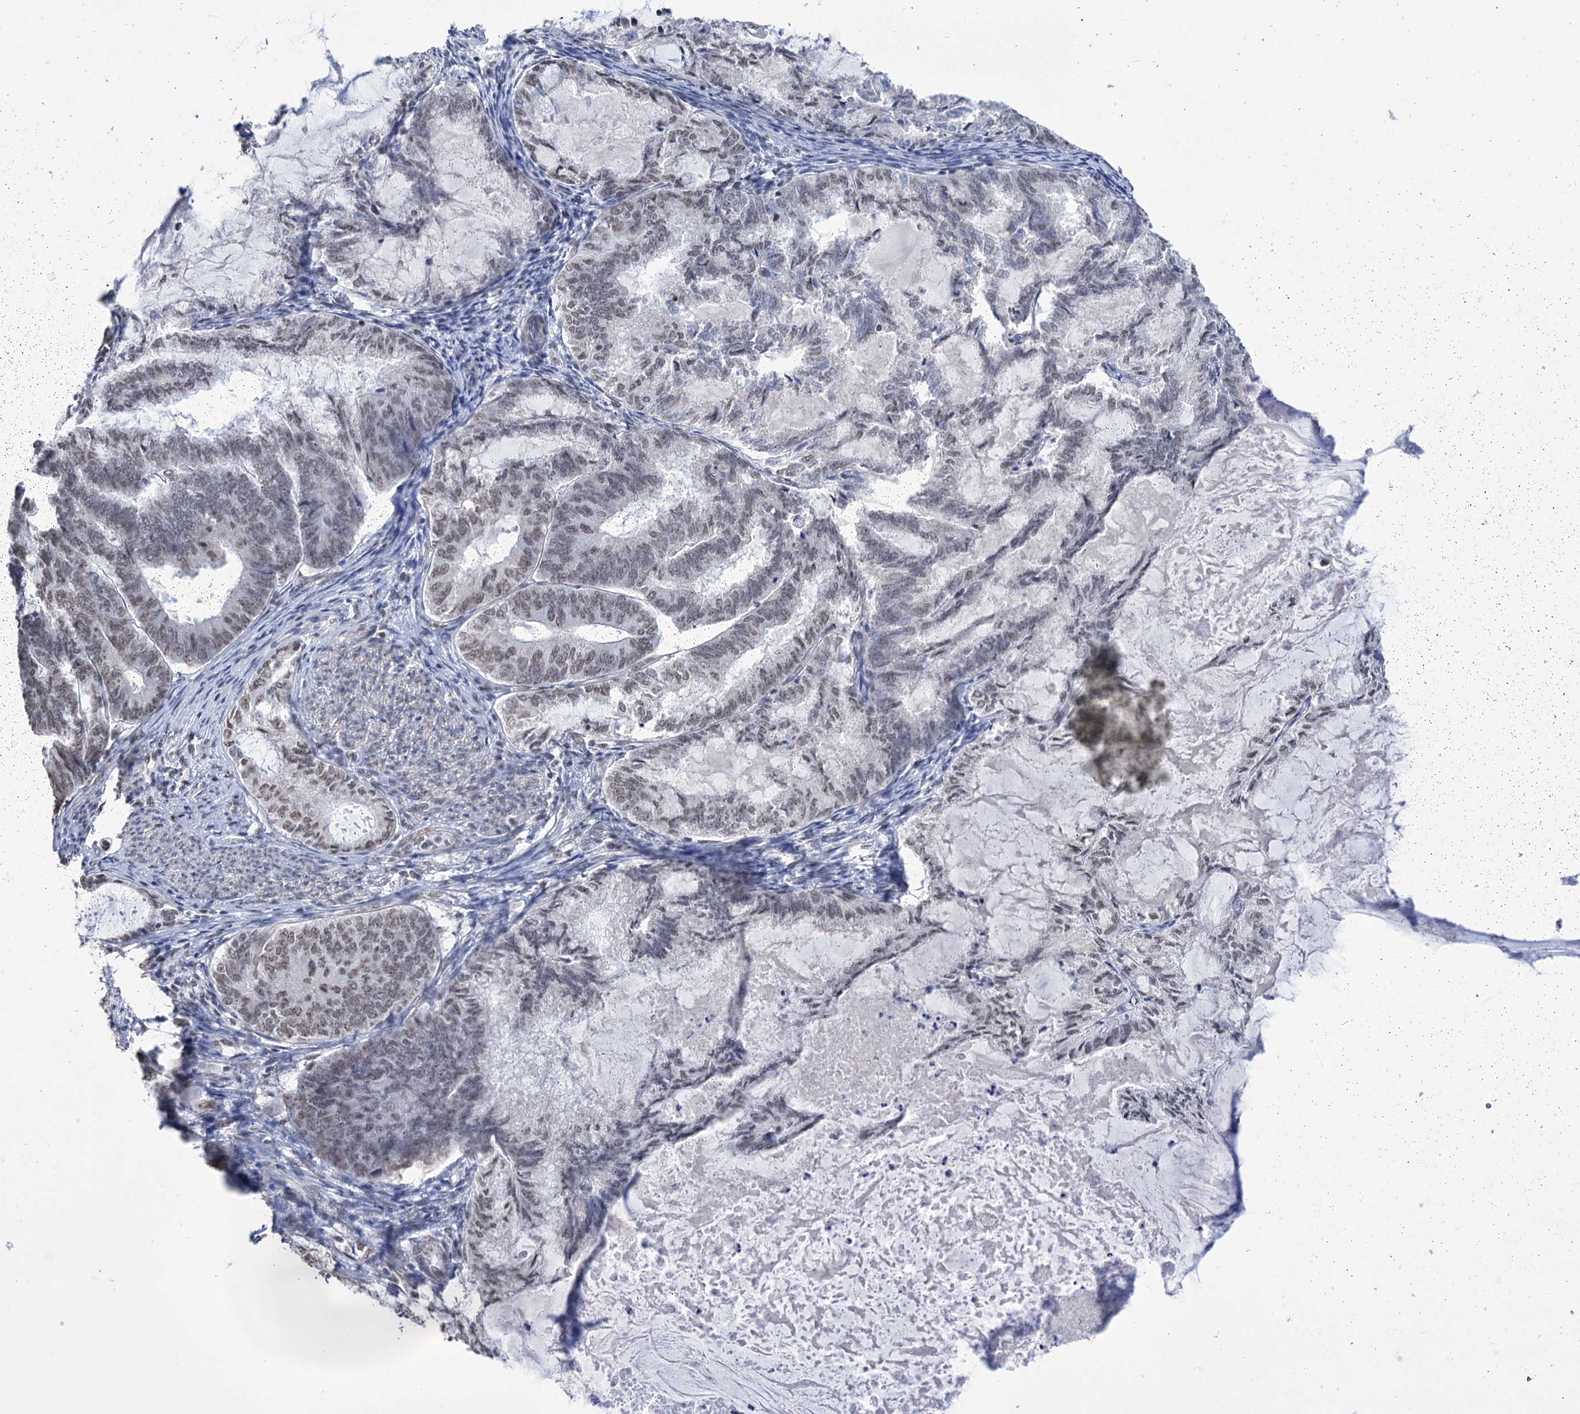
{"staining": {"intensity": "weak", "quantity": "25%-75%", "location": "nuclear"}, "tissue": "endometrial cancer", "cell_type": "Tumor cells", "image_type": "cancer", "snomed": [{"axis": "morphology", "description": "Adenocarcinoma, NOS"}, {"axis": "topography", "description": "Endometrium"}], "caption": "Adenocarcinoma (endometrial) stained with DAB immunohistochemistry (IHC) displays low levels of weak nuclear staining in approximately 25%-75% of tumor cells.", "gene": "ABHD10", "patient": {"sex": "female", "age": 86}}